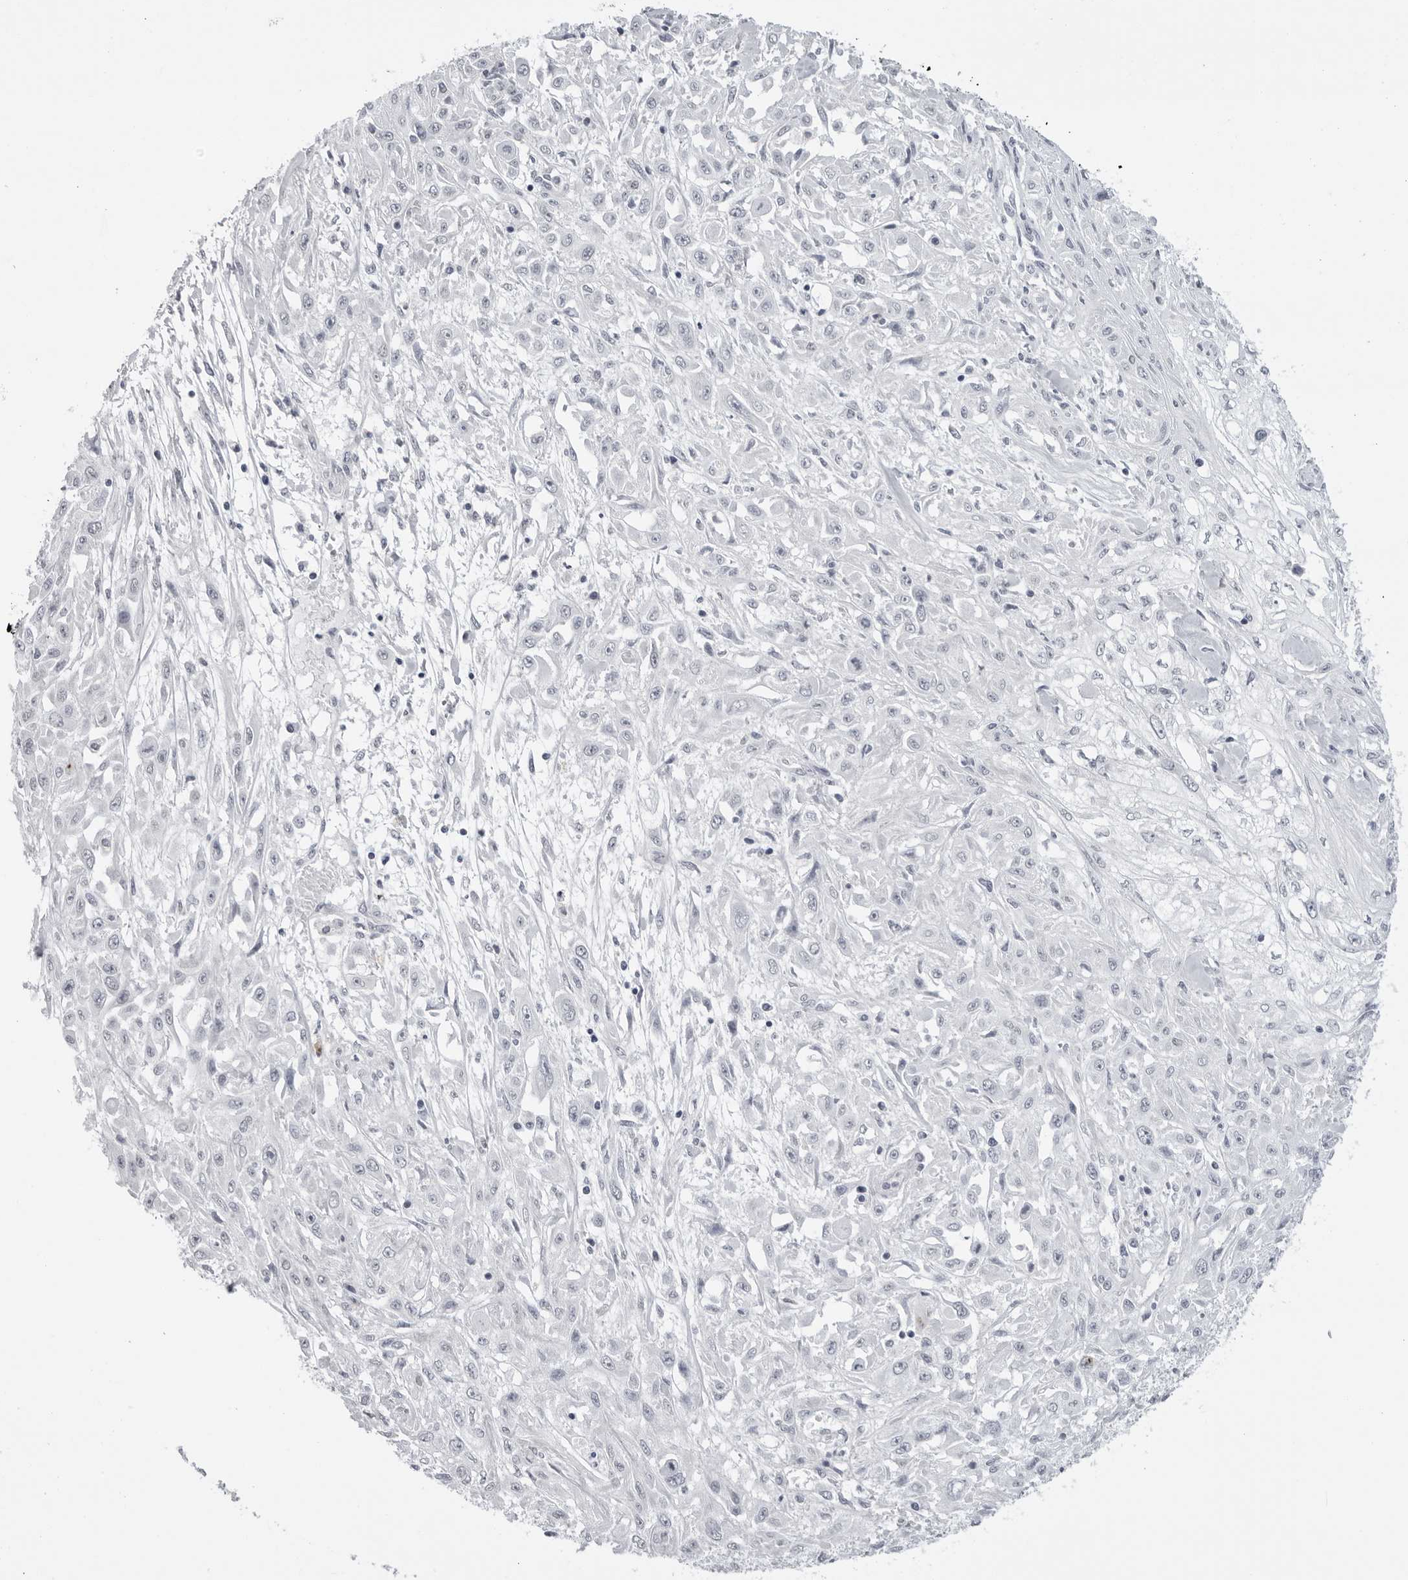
{"staining": {"intensity": "negative", "quantity": "none", "location": "none"}, "tissue": "skin cancer", "cell_type": "Tumor cells", "image_type": "cancer", "snomed": [{"axis": "morphology", "description": "Squamous cell carcinoma, NOS"}, {"axis": "morphology", "description": "Squamous cell carcinoma, metastatic, NOS"}, {"axis": "topography", "description": "Skin"}, {"axis": "topography", "description": "Lymph node"}], "caption": "IHC histopathology image of neoplastic tissue: human skin squamous cell carcinoma stained with DAB shows no significant protein positivity in tumor cells.", "gene": "SERPINF2", "patient": {"sex": "male", "age": 75}}